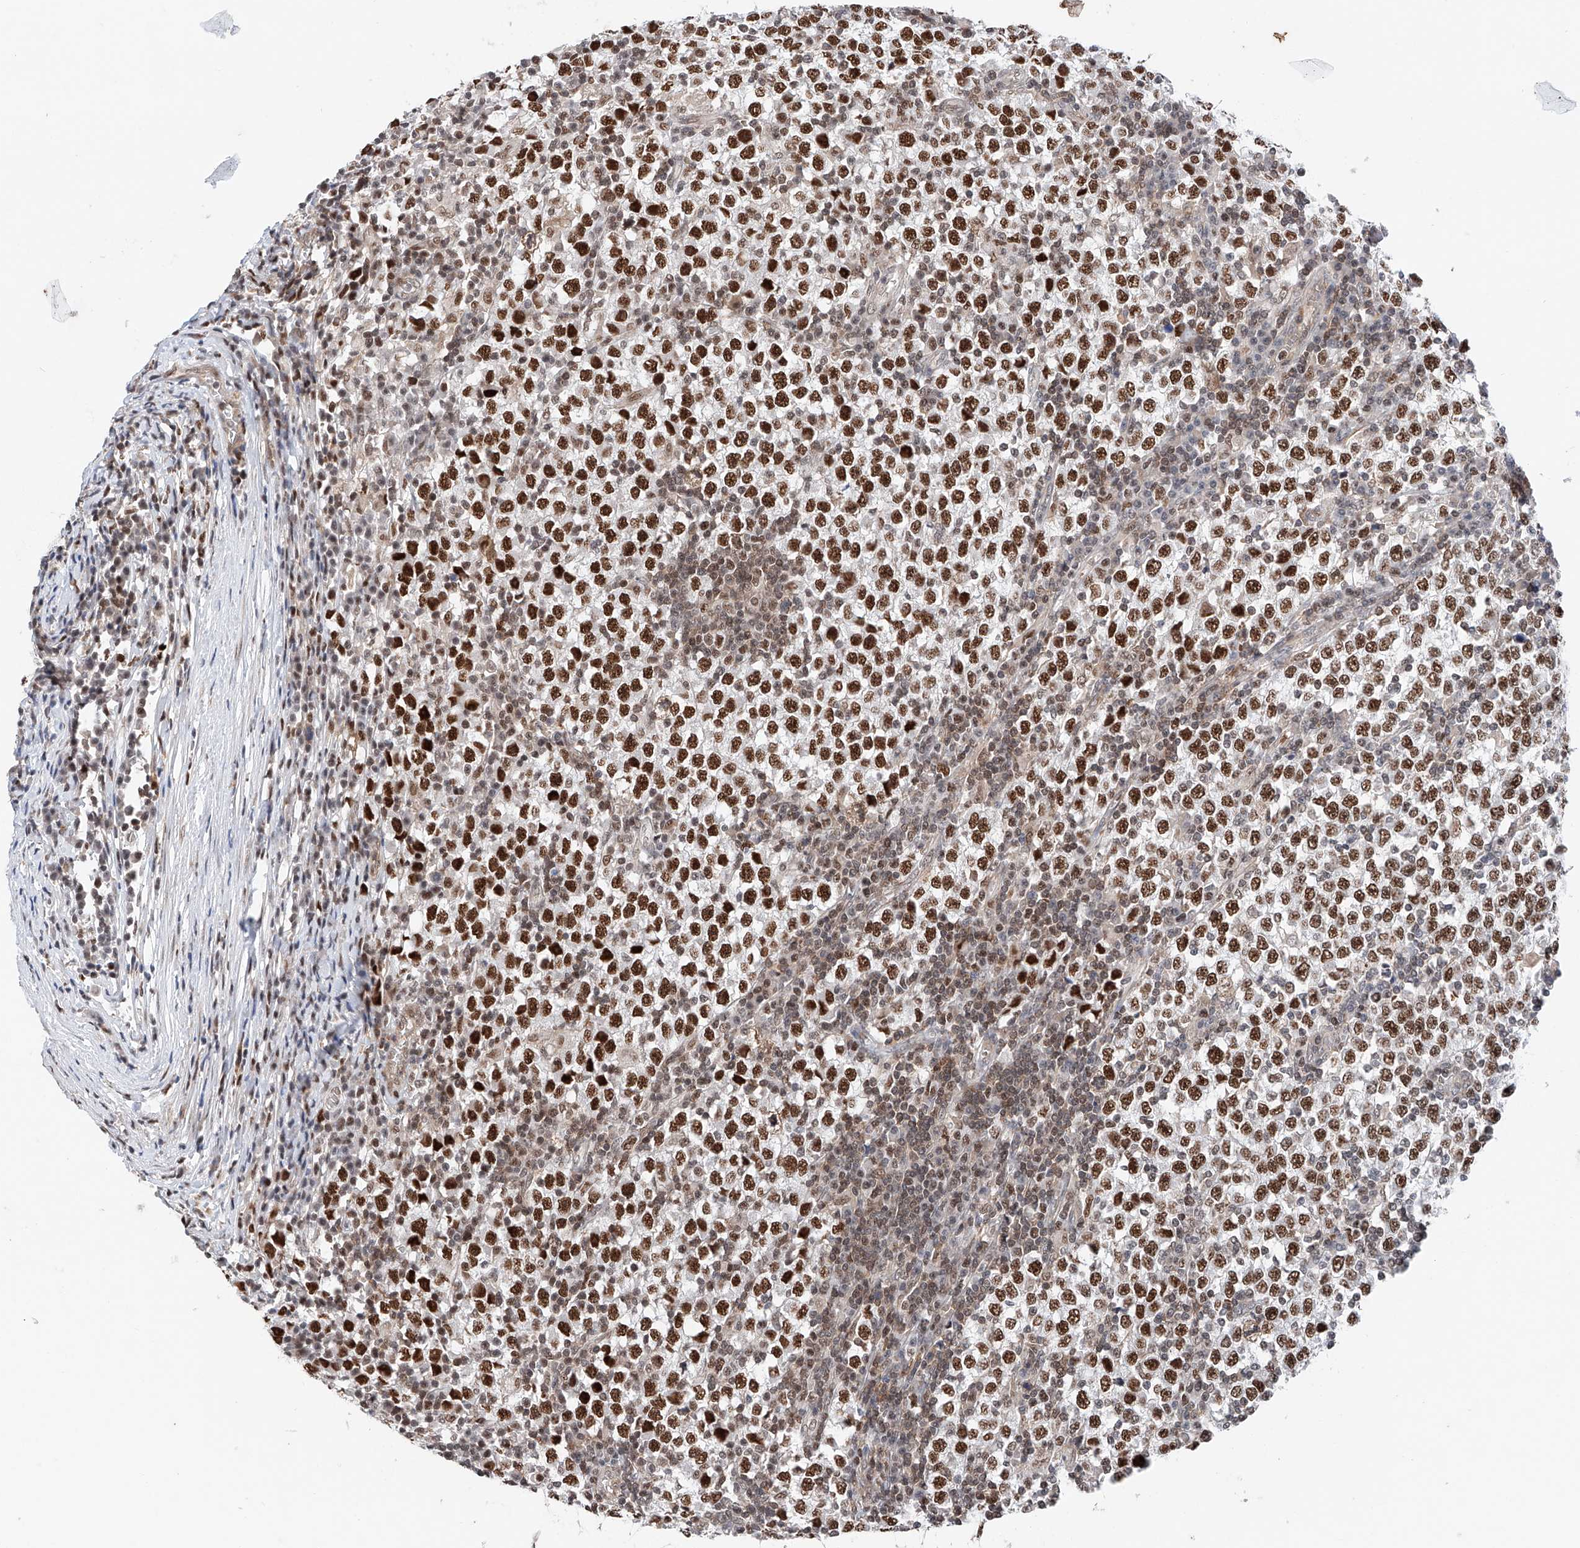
{"staining": {"intensity": "strong", "quantity": ">75%", "location": "nuclear"}, "tissue": "testis cancer", "cell_type": "Tumor cells", "image_type": "cancer", "snomed": [{"axis": "morphology", "description": "Seminoma, NOS"}, {"axis": "topography", "description": "Testis"}], "caption": "Seminoma (testis) was stained to show a protein in brown. There is high levels of strong nuclear positivity in approximately >75% of tumor cells.", "gene": "SNRNP200", "patient": {"sex": "male", "age": 65}}